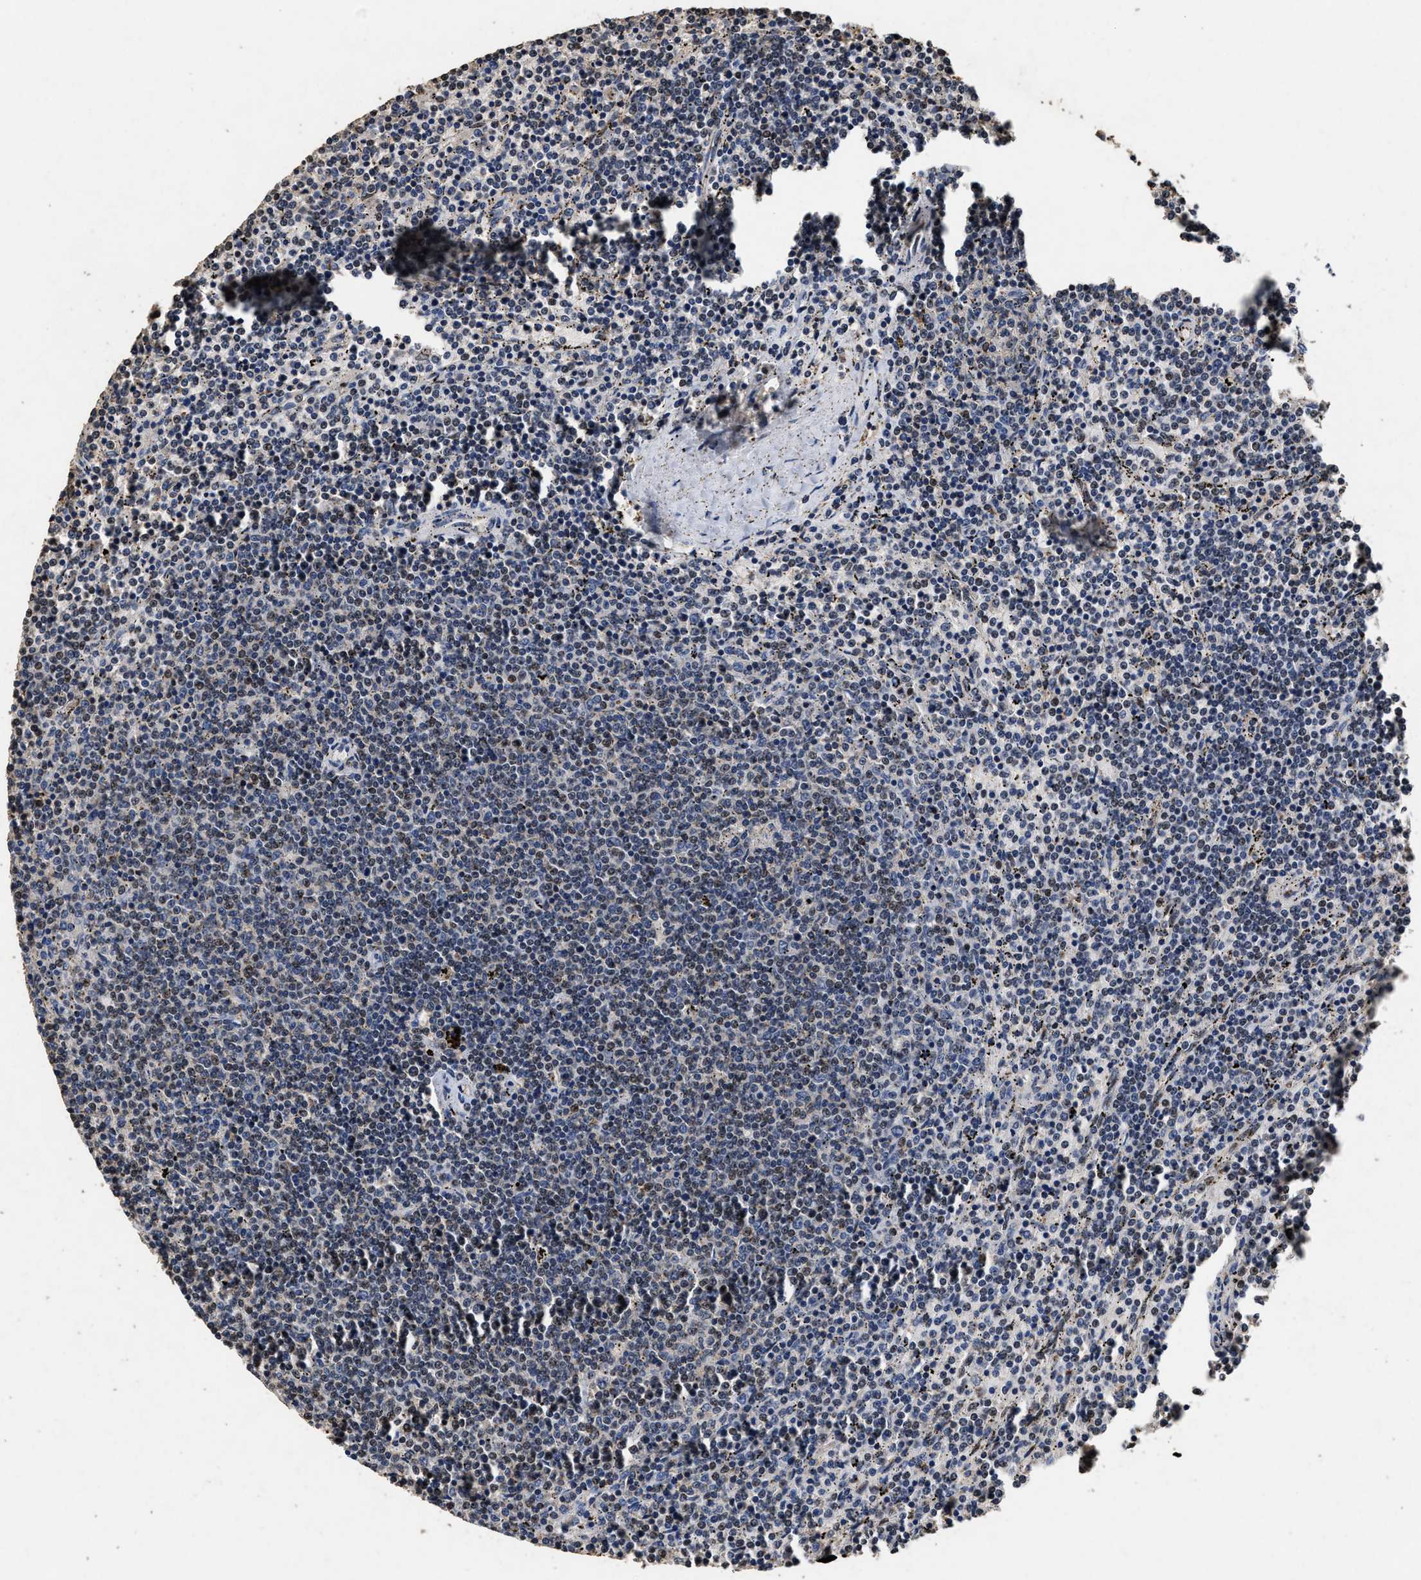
{"staining": {"intensity": "weak", "quantity": "25%-75%", "location": "nuclear"}, "tissue": "lymphoma", "cell_type": "Tumor cells", "image_type": "cancer", "snomed": [{"axis": "morphology", "description": "Malignant lymphoma, non-Hodgkin's type, Low grade"}, {"axis": "topography", "description": "Spleen"}], "caption": "Weak nuclear expression for a protein is identified in about 25%-75% of tumor cells of malignant lymphoma, non-Hodgkin's type (low-grade) using IHC.", "gene": "TPST2", "patient": {"sex": "female", "age": 50}}